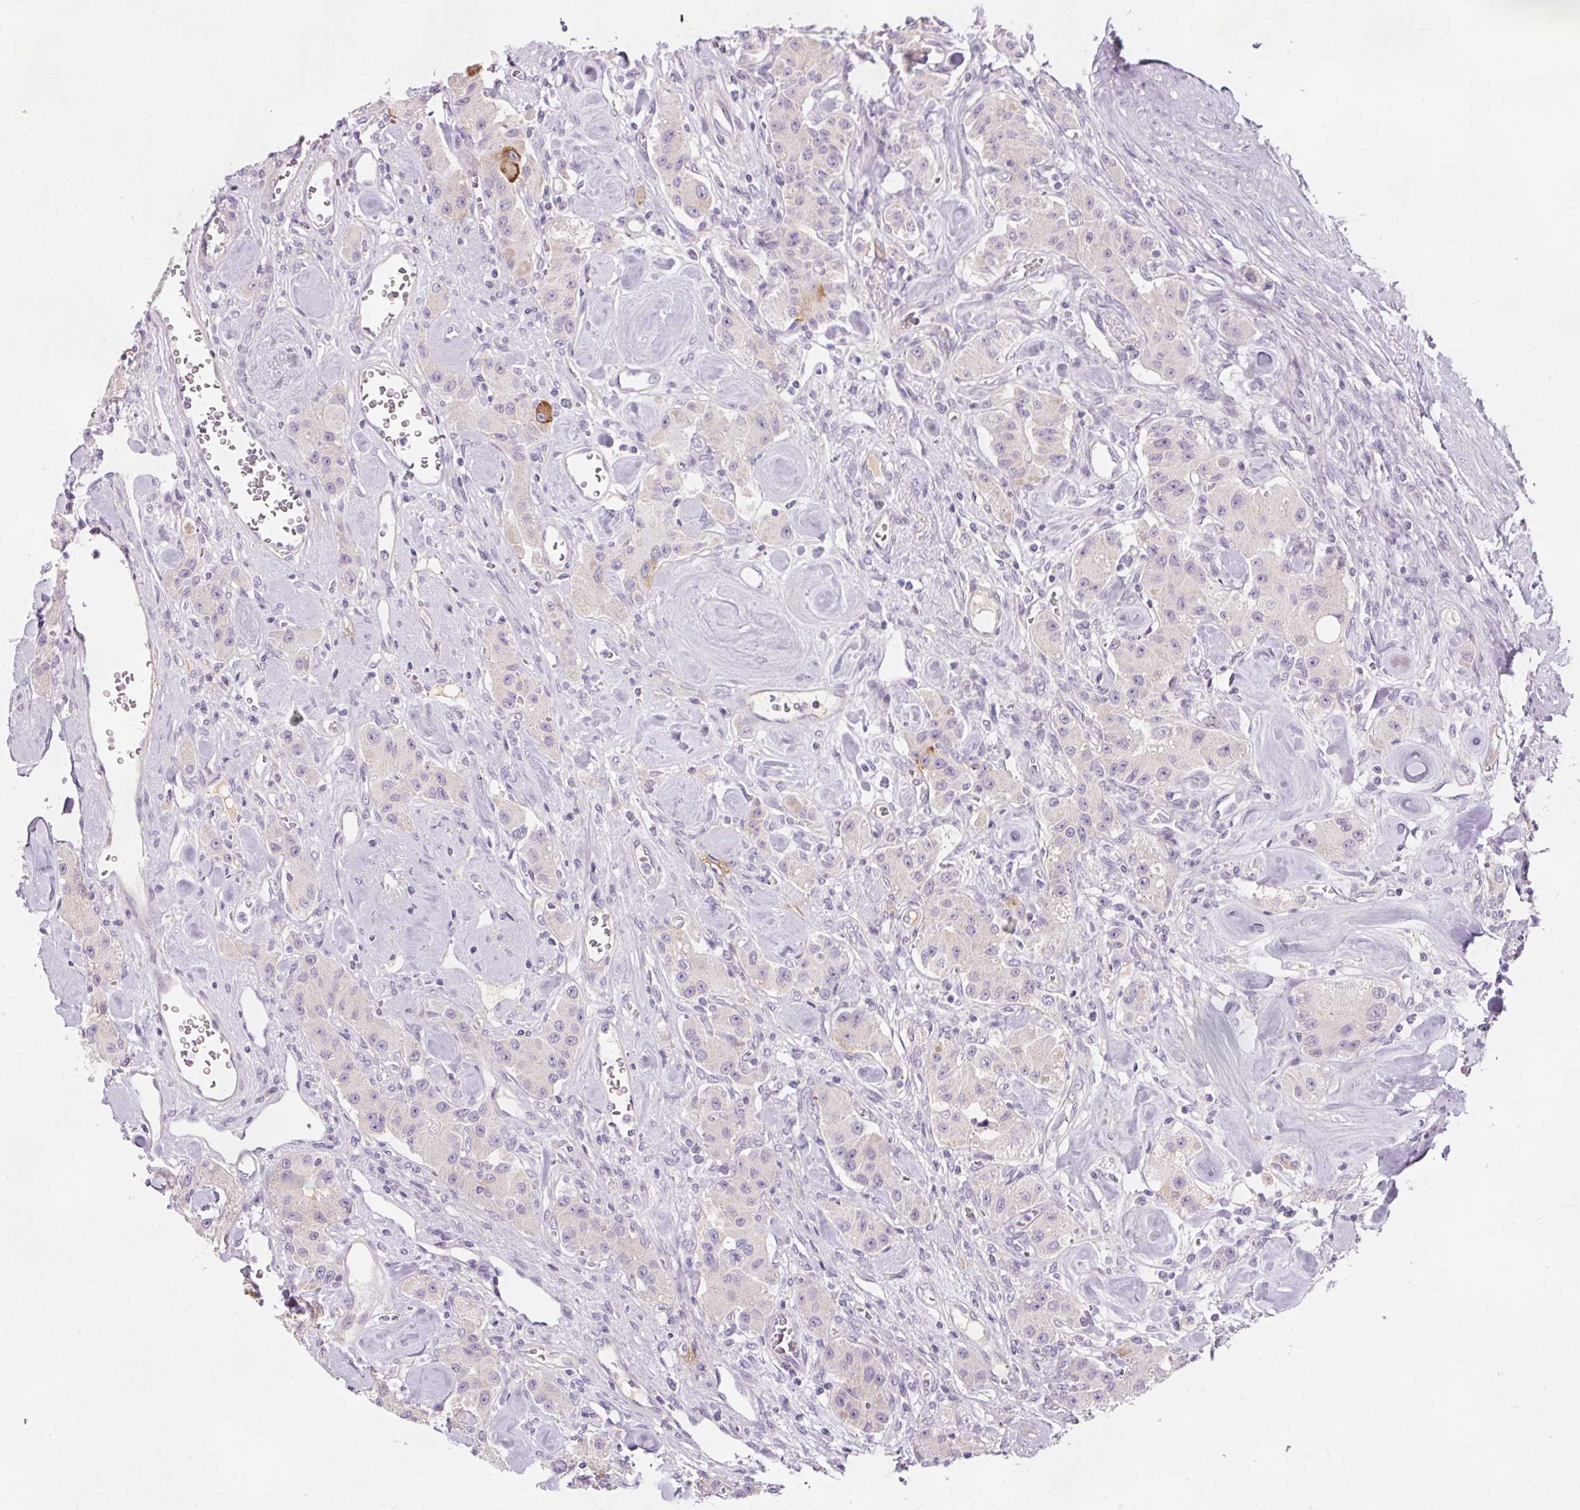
{"staining": {"intensity": "moderate", "quantity": "<25%", "location": "cytoplasmic/membranous"}, "tissue": "carcinoid", "cell_type": "Tumor cells", "image_type": "cancer", "snomed": [{"axis": "morphology", "description": "Carcinoid, malignant, NOS"}, {"axis": "topography", "description": "Pancreas"}], "caption": "Carcinoid tissue reveals moderate cytoplasmic/membranous expression in about <25% of tumor cells", "gene": "KPNA5", "patient": {"sex": "male", "age": 41}}